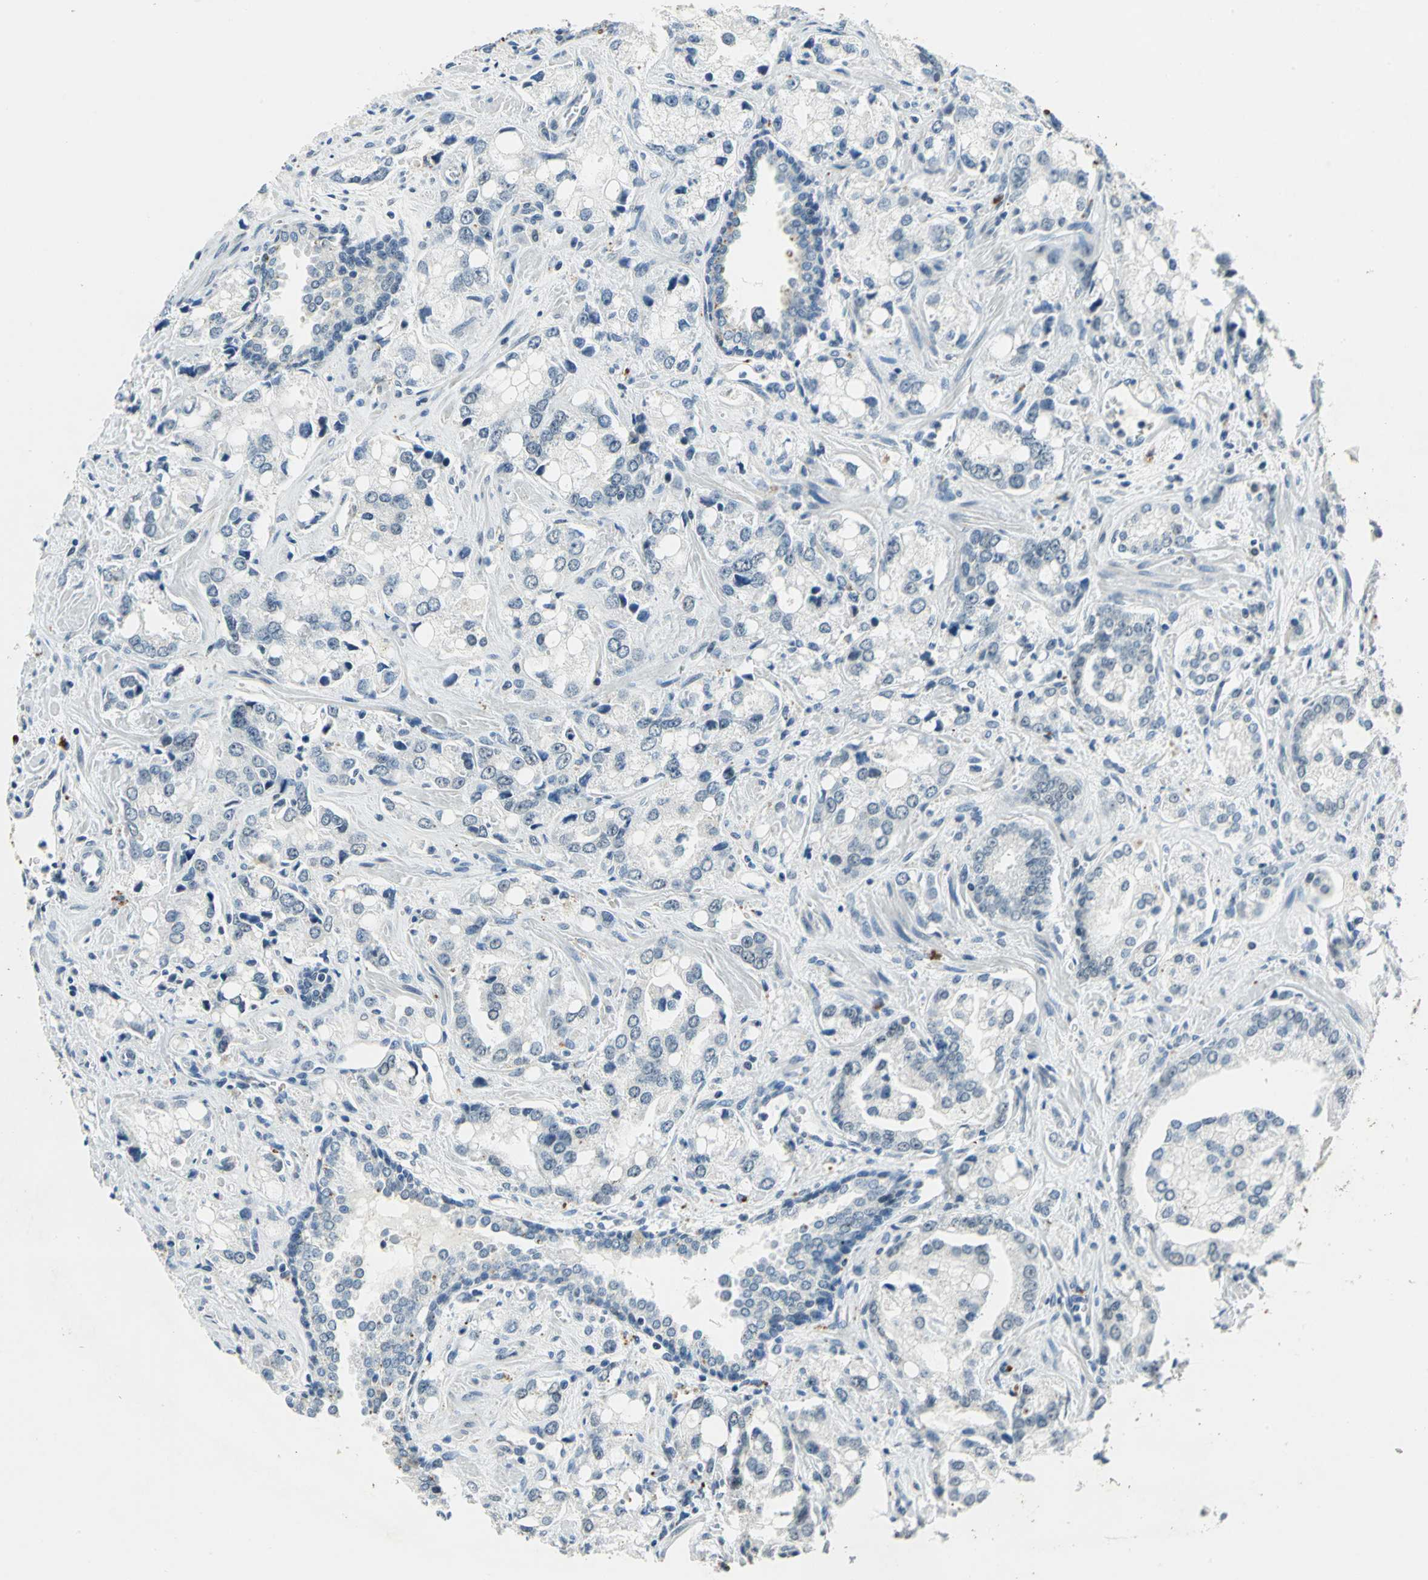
{"staining": {"intensity": "negative", "quantity": "none", "location": "none"}, "tissue": "prostate cancer", "cell_type": "Tumor cells", "image_type": "cancer", "snomed": [{"axis": "morphology", "description": "Adenocarcinoma, High grade"}, {"axis": "topography", "description": "Prostate"}], "caption": "The immunohistochemistry photomicrograph has no significant staining in tumor cells of prostate cancer tissue.", "gene": "RAD17", "patient": {"sex": "male", "age": 67}}